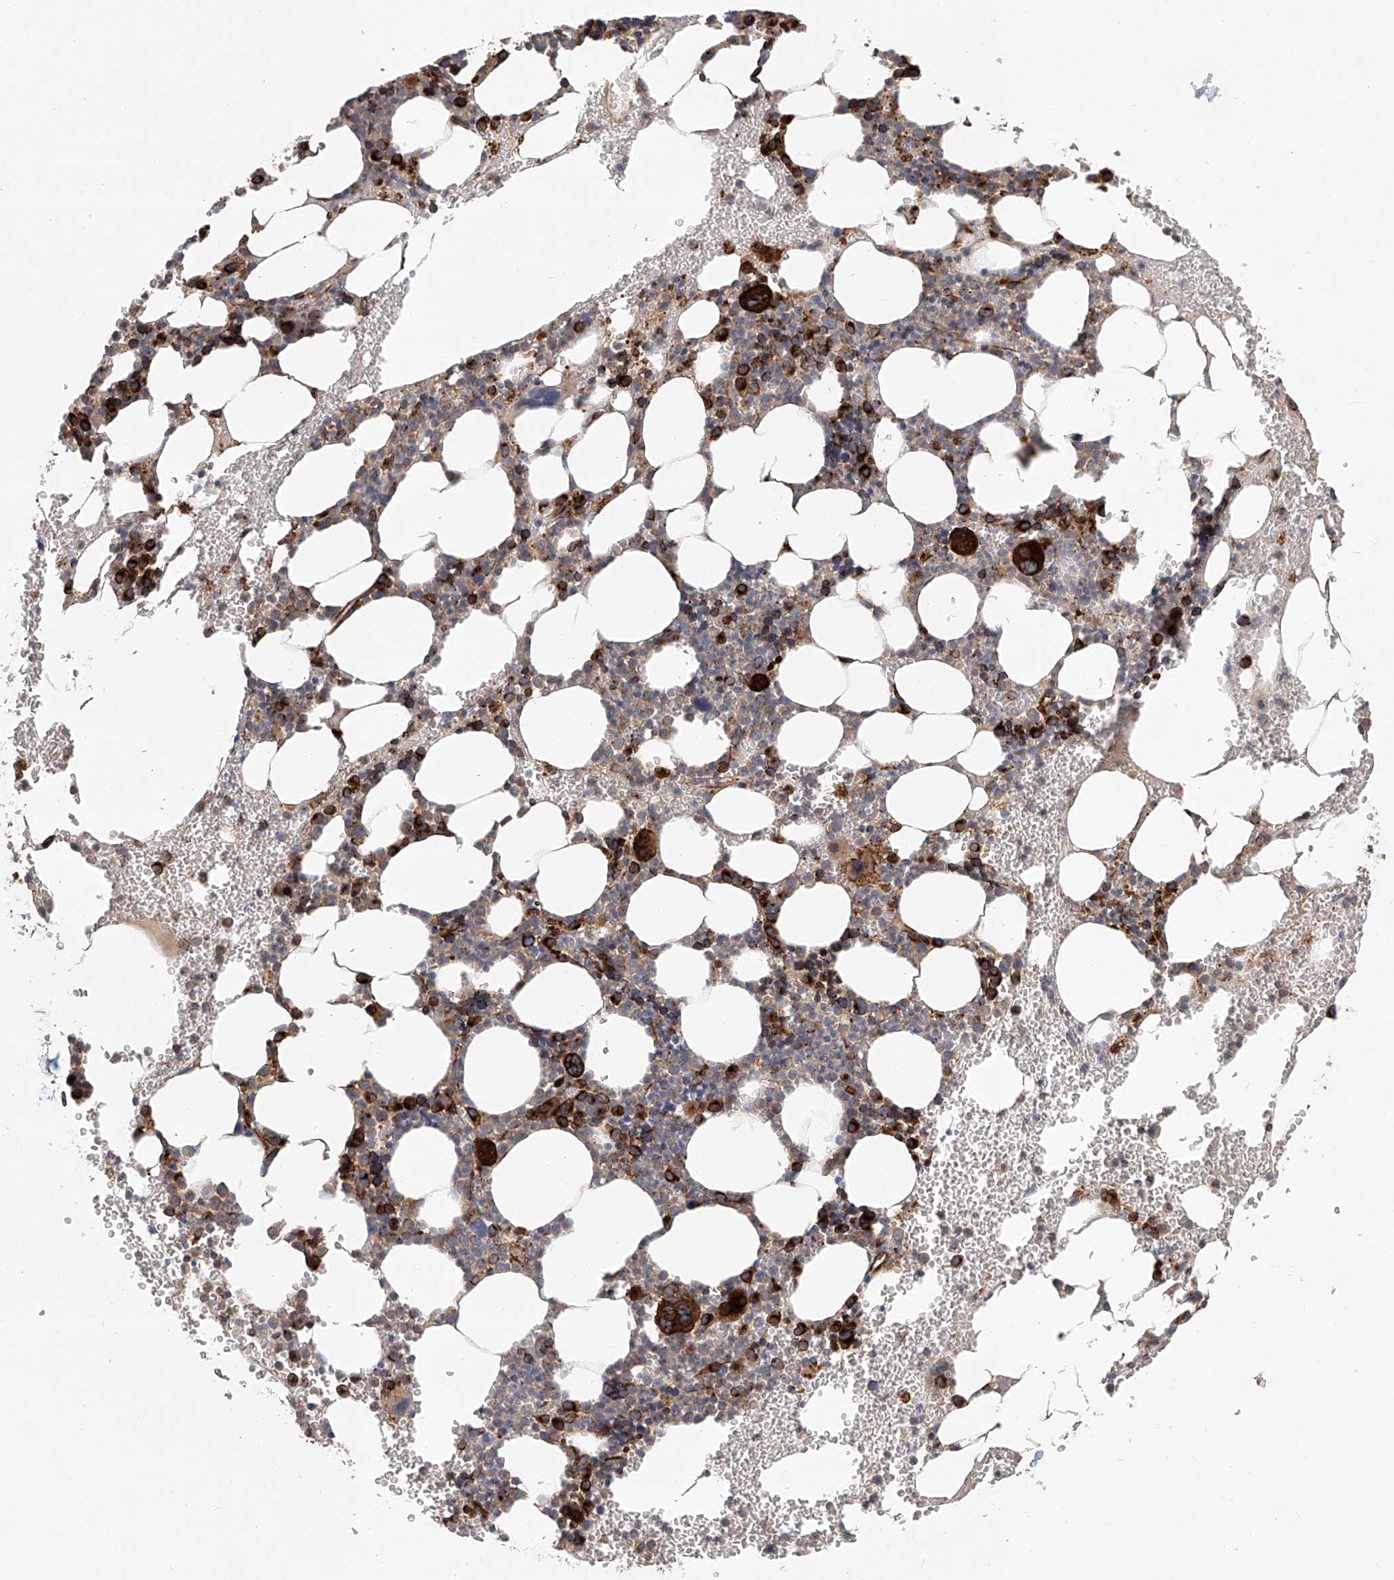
{"staining": {"intensity": "strong", "quantity": "25%-75%", "location": "cytoplasmic/membranous"}, "tissue": "bone marrow", "cell_type": "Hematopoietic cells", "image_type": "normal", "snomed": [{"axis": "morphology", "description": "Normal tissue, NOS"}, {"axis": "morphology", "description": "Inflammation, NOS"}, {"axis": "topography", "description": "Bone marrow"}], "caption": "Brown immunohistochemical staining in normal bone marrow reveals strong cytoplasmic/membranous positivity in approximately 25%-75% of hematopoietic cells. (DAB (3,3'-diaminobenzidine) = brown stain, brightfield microscopy at high magnification).", "gene": "HGSNAT", "patient": {"sex": "female", "age": 78}}